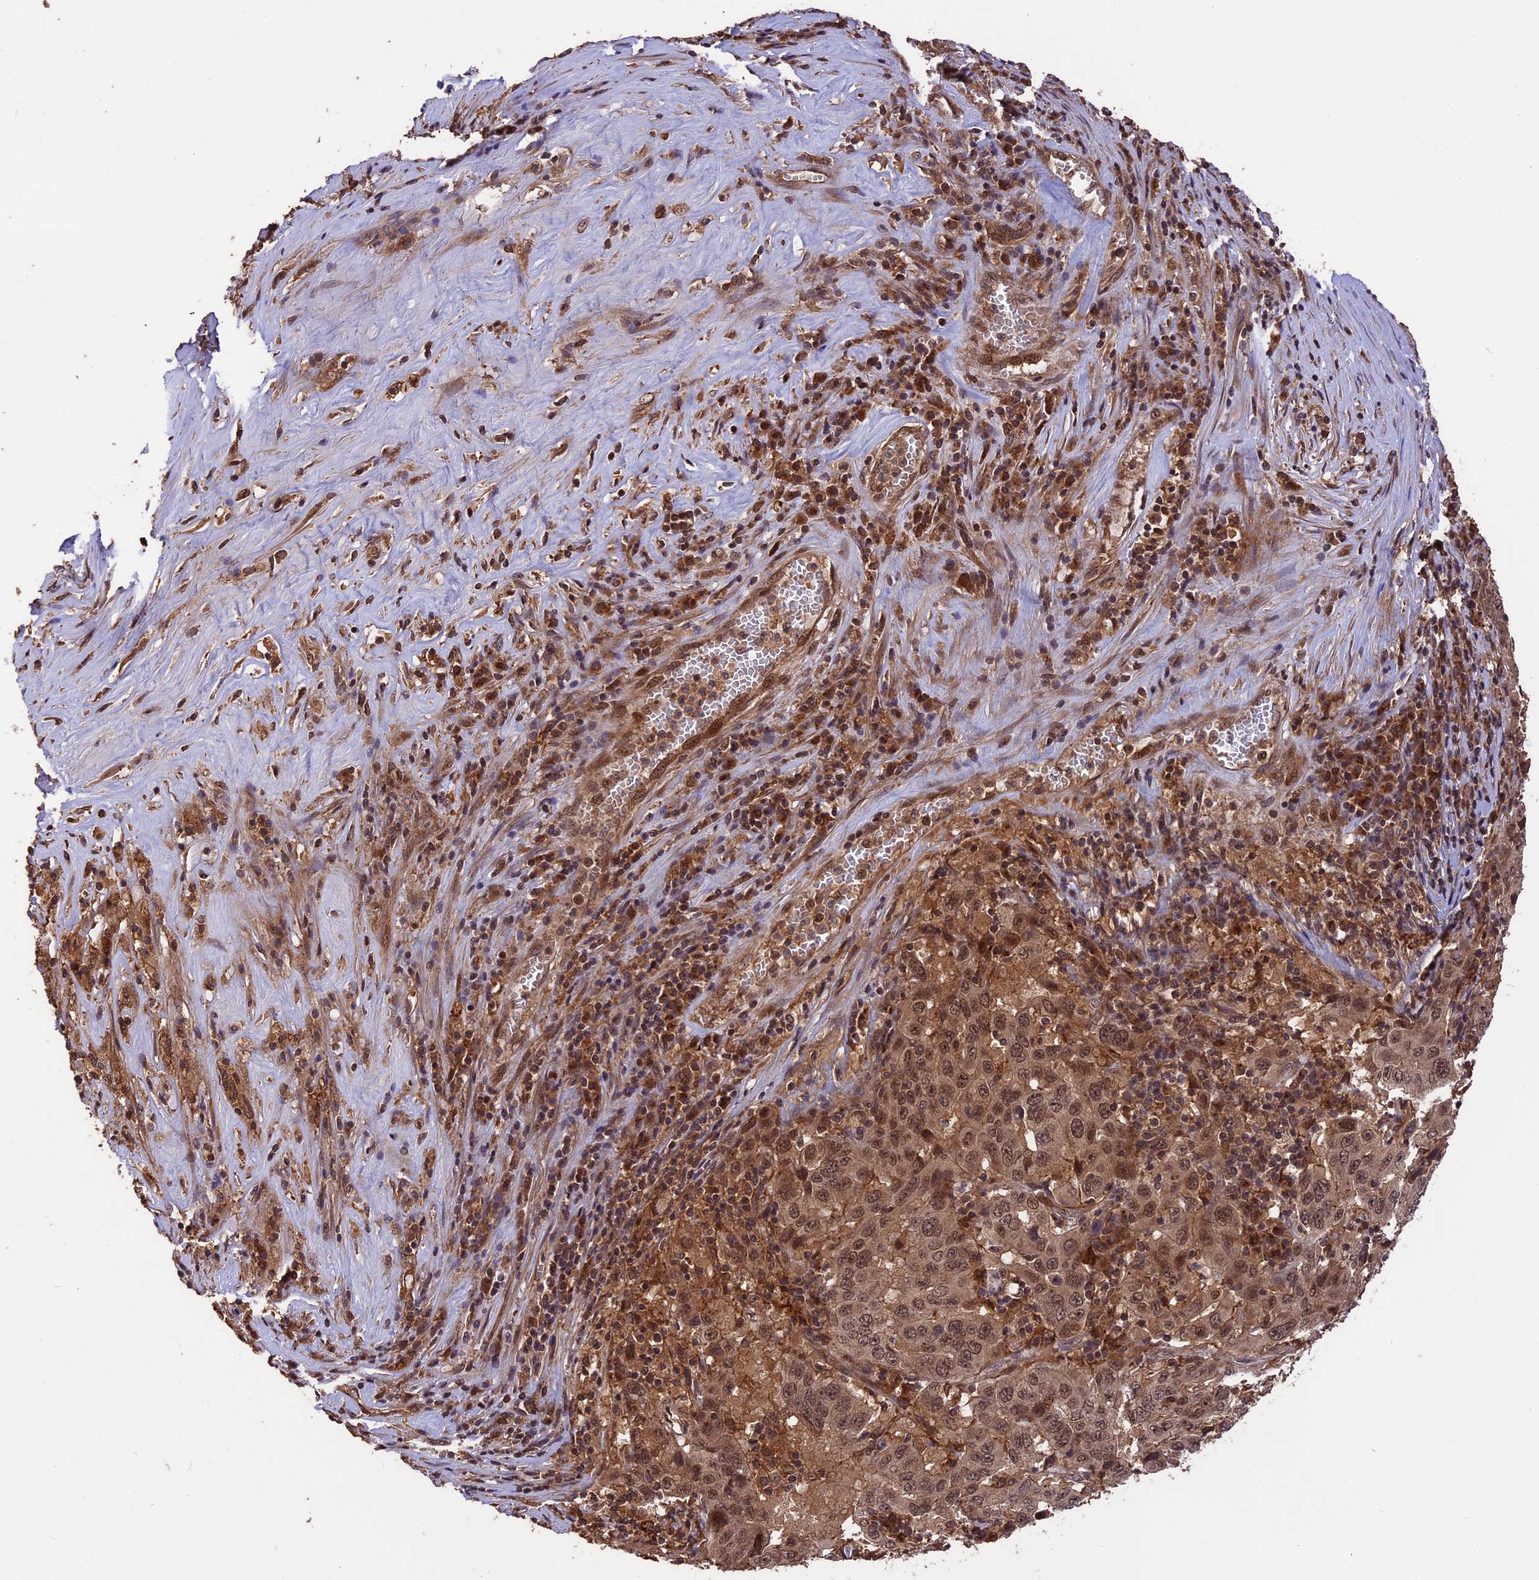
{"staining": {"intensity": "moderate", "quantity": ">75%", "location": "cytoplasmic/membranous,nuclear"}, "tissue": "pancreatic cancer", "cell_type": "Tumor cells", "image_type": "cancer", "snomed": [{"axis": "morphology", "description": "Adenocarcinoma, NOS"}, {"axis": "topography", "description": "Pancreas"}], "caption": "IHC staining of adenocarcinoma (pancreatic), which shows medium levels of moderate cytoplasmic/membranous and nuclear staining in approximately >75% of tumor cells indicating moderate cytoplasmic/membranous and nuclear protein staining. The staining was performed using DAB (brown) for protein detection and nuclei were counterstained in hematoxylin (blue).", "gene": "ESCO1", "patient": {"sex": "male", "age": 63}}